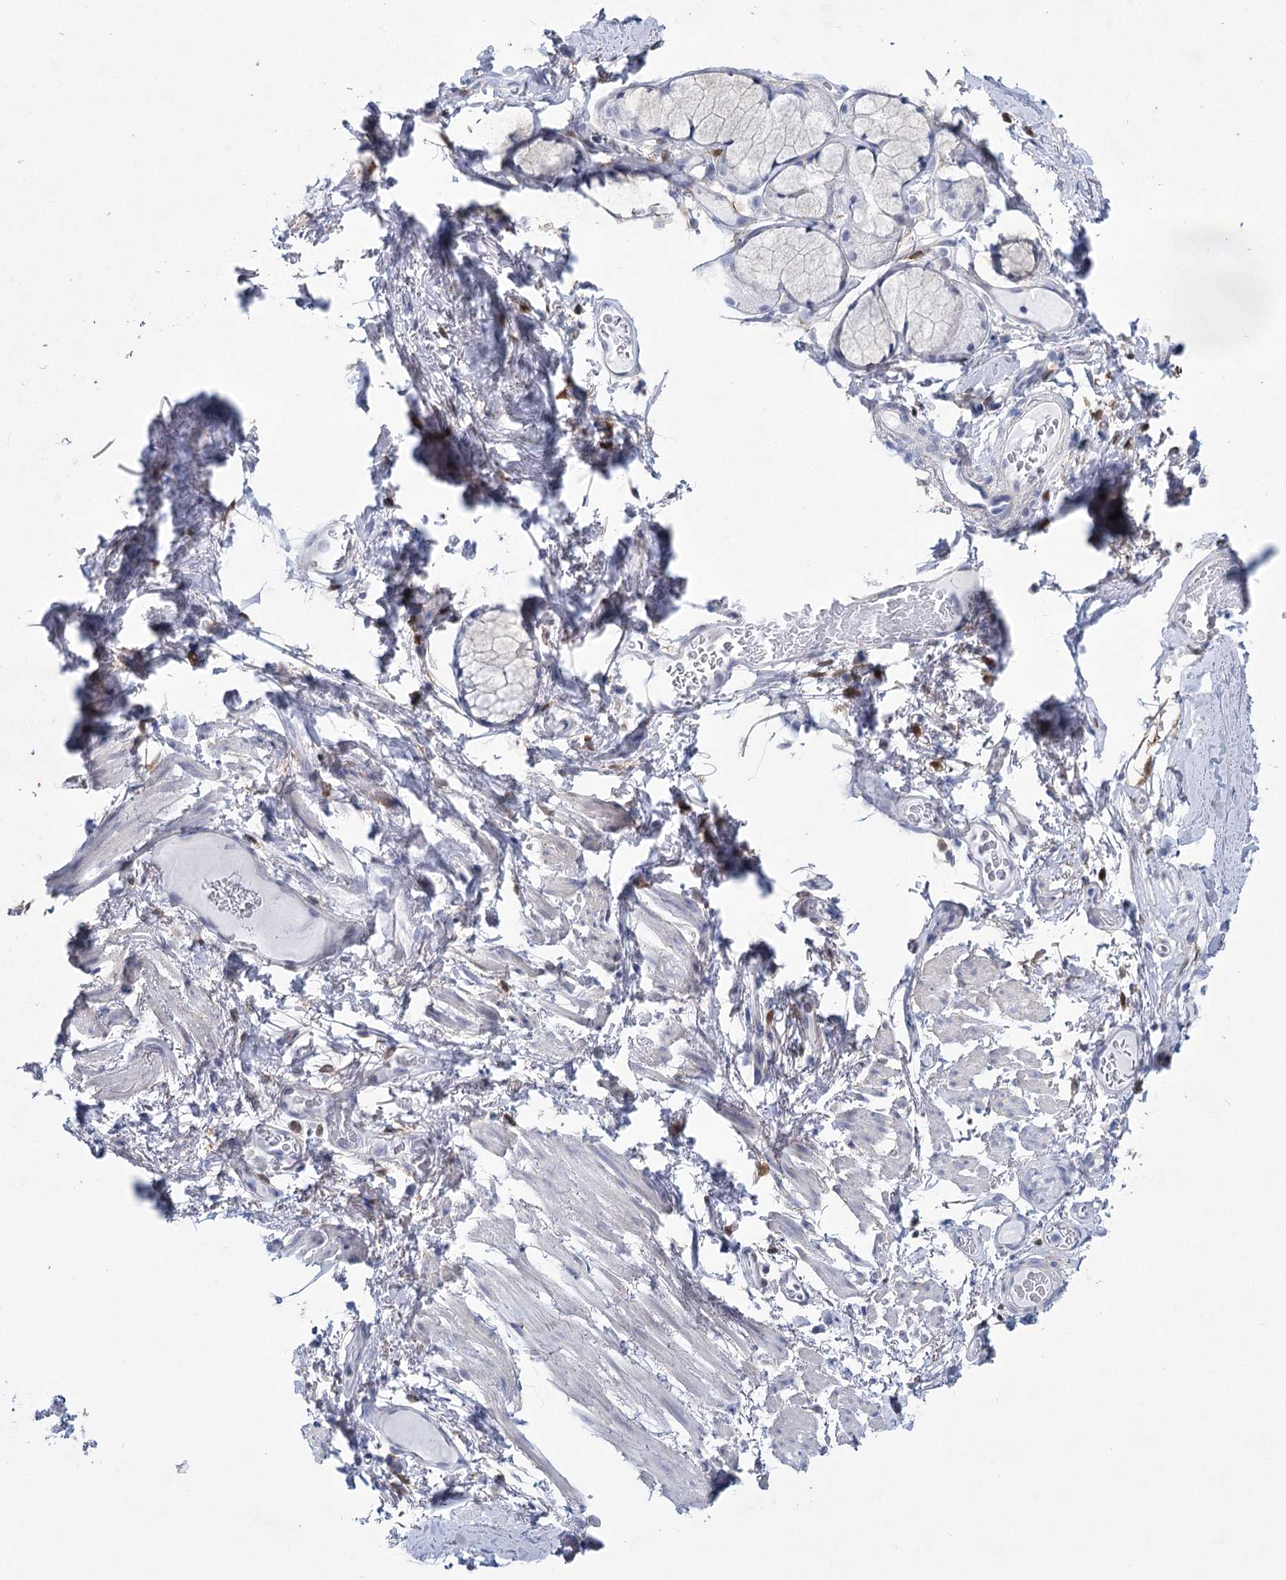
{"staining": {"intensity": "moderate", "quantity": "<25%", "location": "cytoplasmic/membranous"}, "tissue": "adipose tissue", "cell_type": "Adipocytes", "image_type": "normal", "snomed": [{"axis": "morphology", "description": "Normal tissue, NOS"}, {"axis": "topography", "description": "Cartilage tissue"}, {"axis": "topography", "description": "Bronchus"}], "caption": "Immunohistochemical staining of benign adipose tissue exhibits <25% levels of moderate cytoplasmic/membranous protein staining in about <25% of adipocytes. (Brightfield microscopy of DAB IHC at high magnification).", "gene": "CCDC88A", "patient": {"sex": "female", "age": 73}}